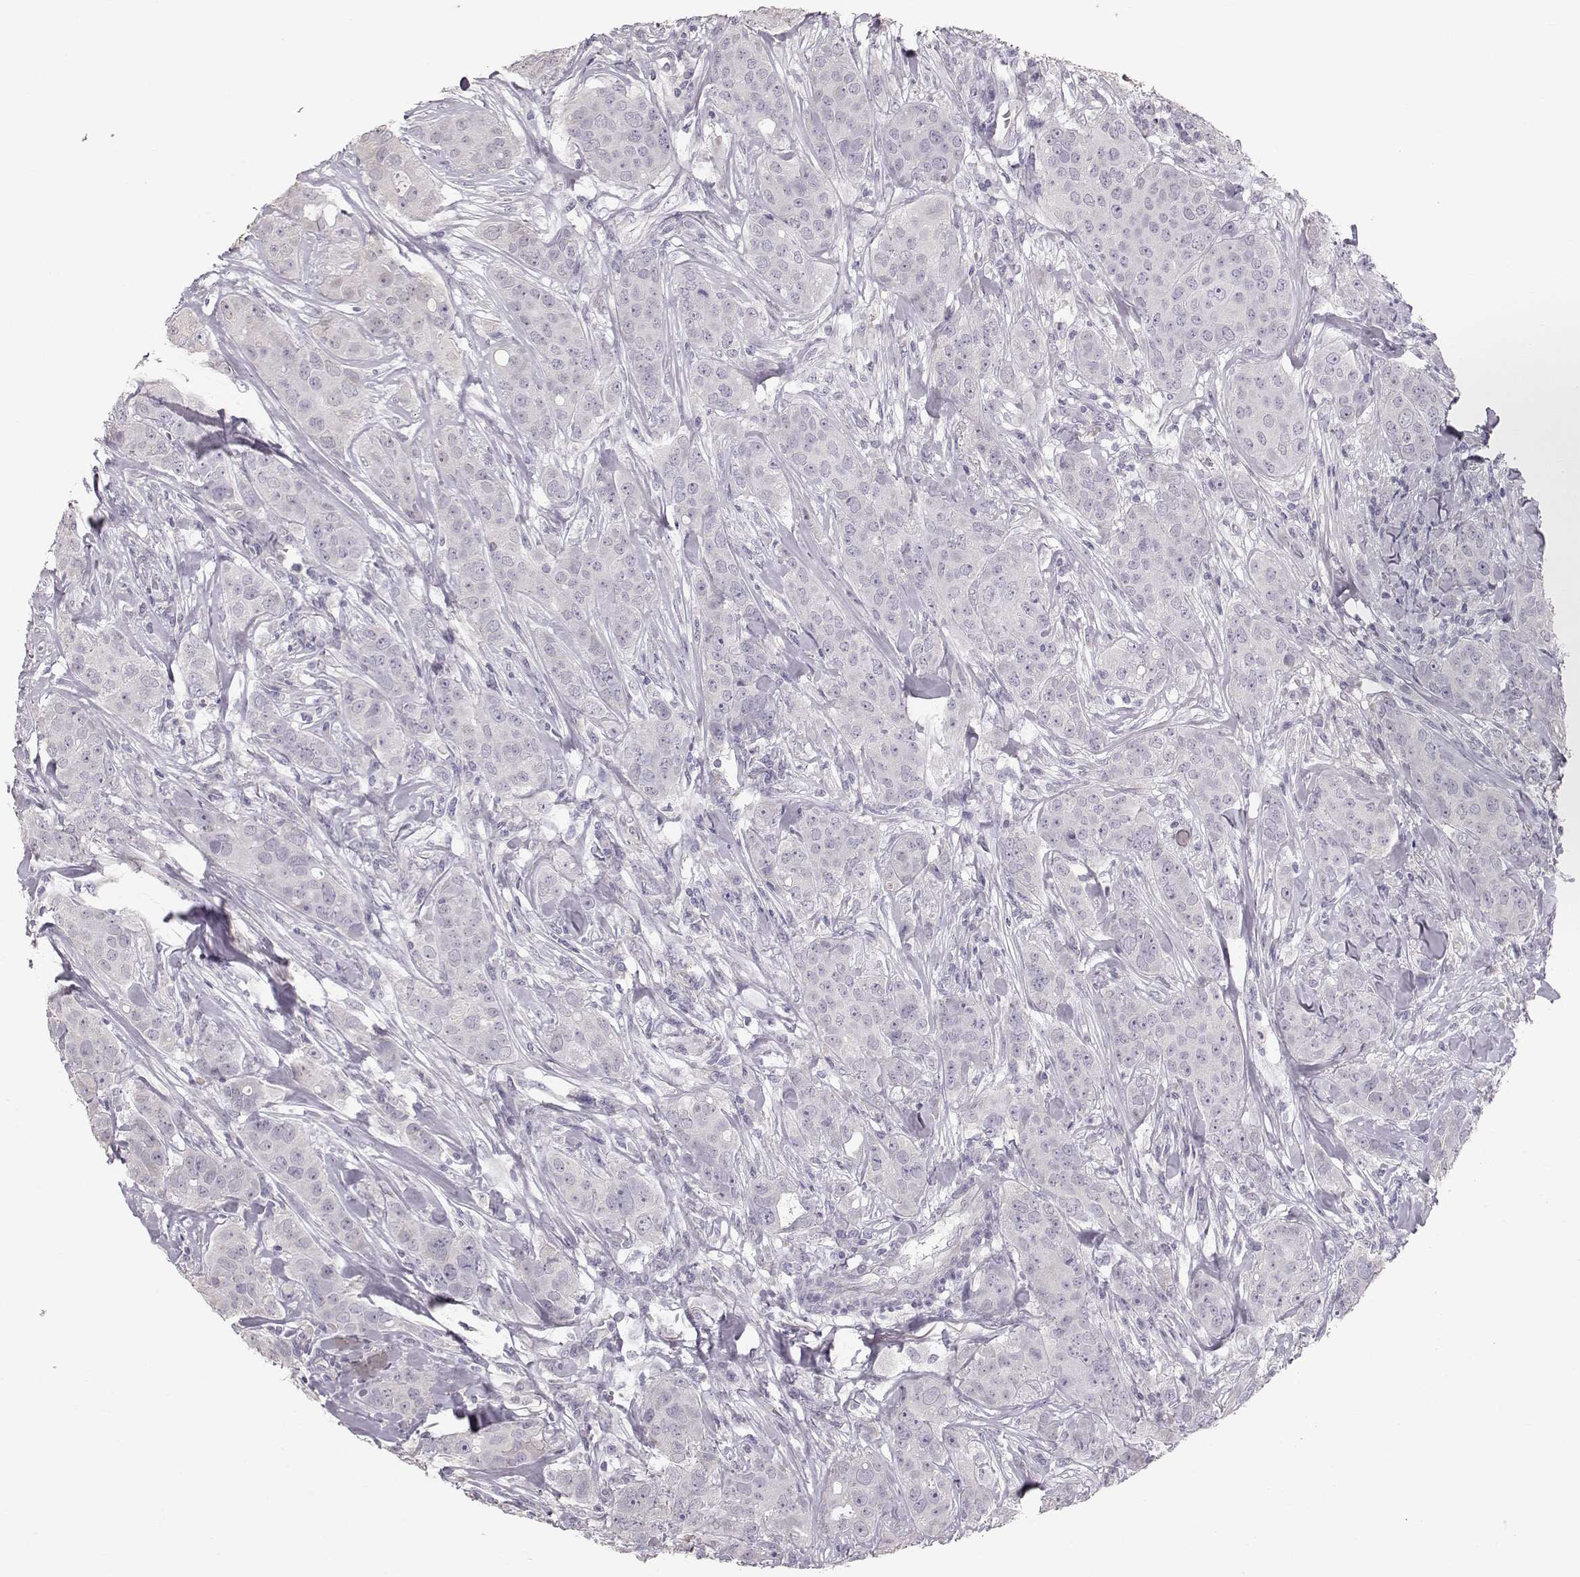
{"staining": {"intensity": "negative", "quantity": "none", "location": "none"}, "tissue": "breast cancer", "cell_type": "Tumor cells", "image_type": "cancer", "snomed": [{"axis": "morphology", "description": "Duct carcinoma"}, {"axis": "topography", "description": "Breast"}], "caption": "A high-resolution micrograph shows IHC staining of breast intraductal carcinoma, which shows no significant staining in tumor cells.", "gene": "POU1F1", "patient": {"sex": "female", "age": 43}}